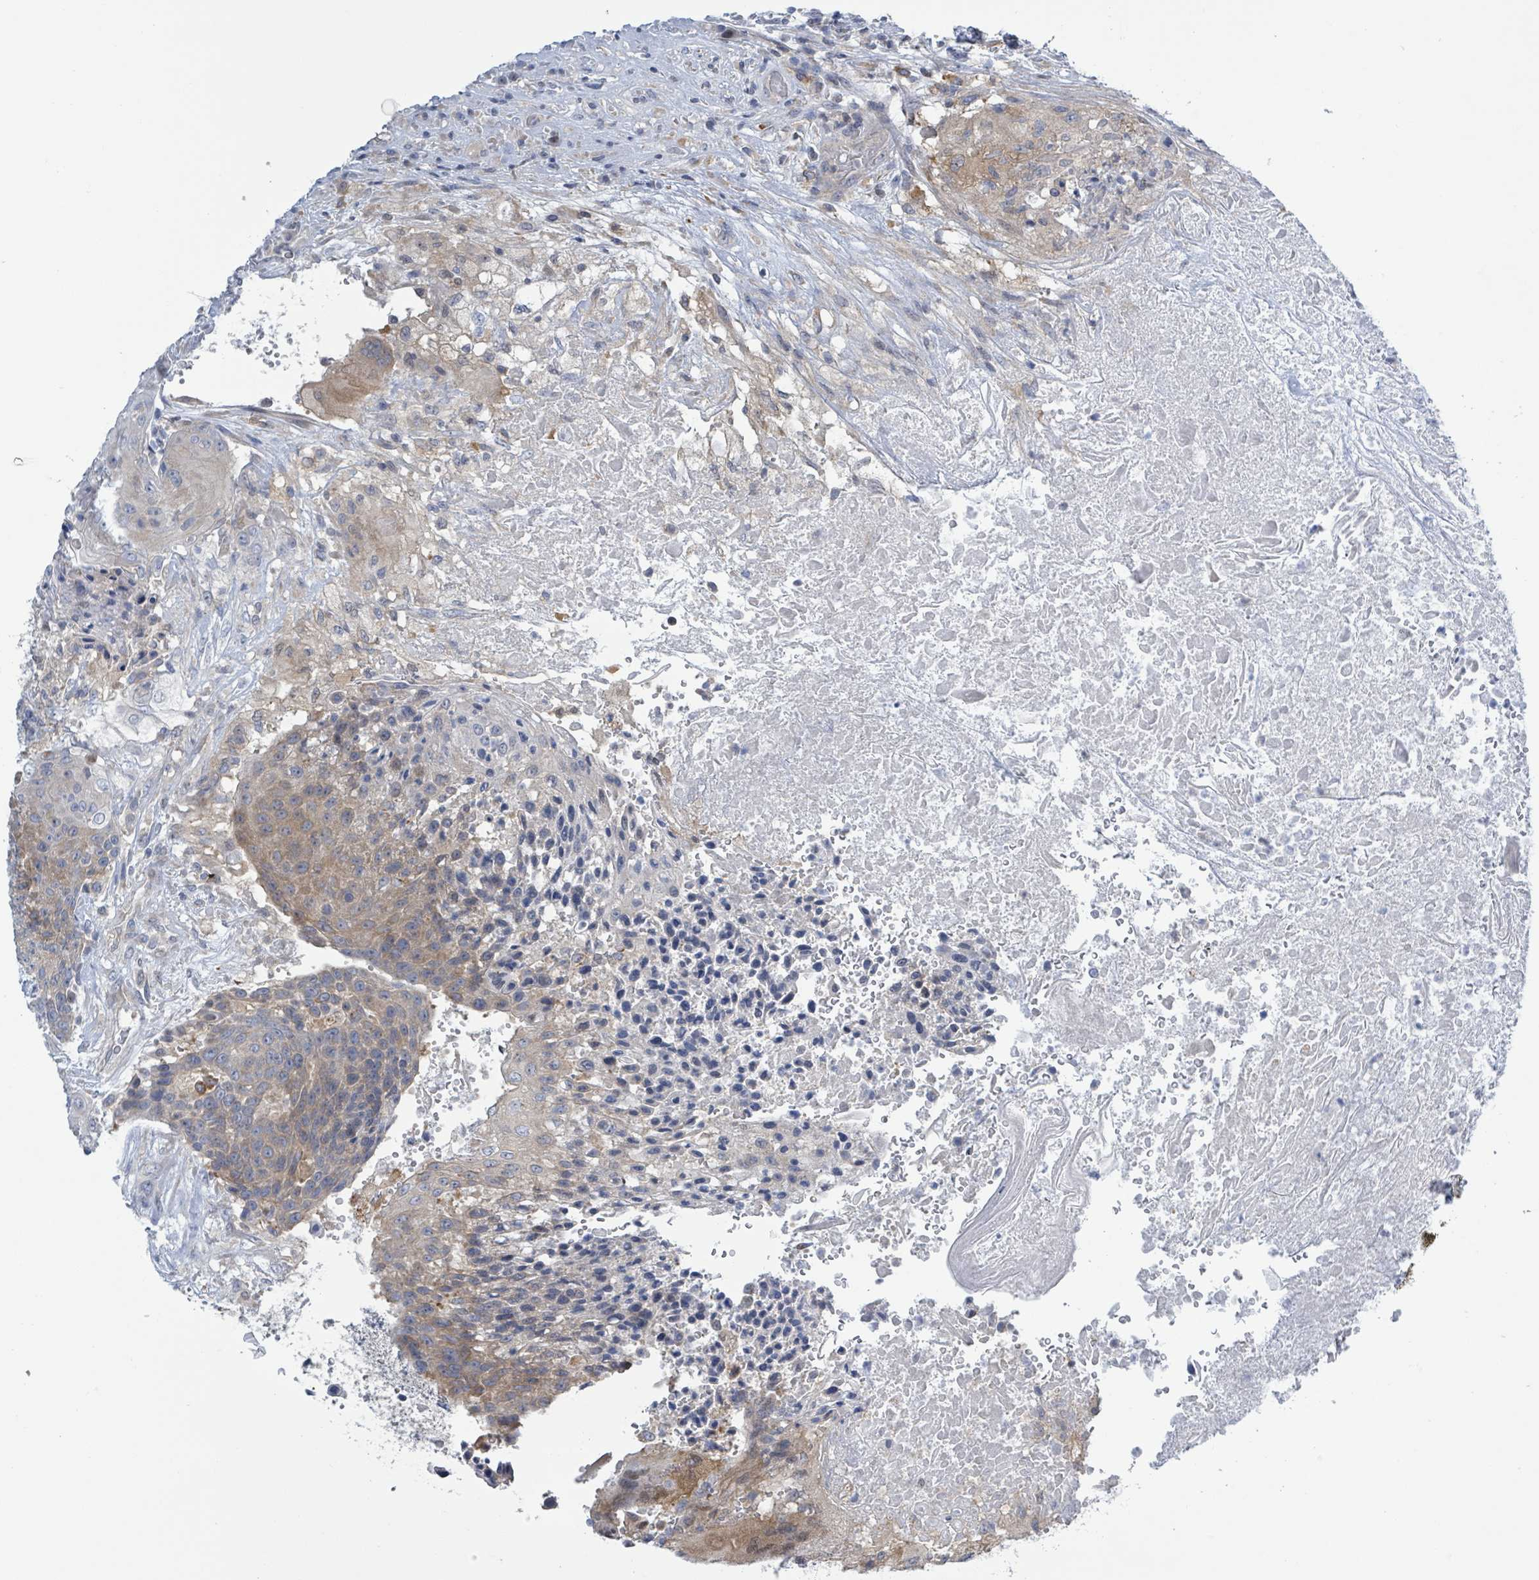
{"staining": {"intensity": "weak", "quantity": "<25%", "location": "cytoplasmic/membranous"}, "tissue": "urothelial cancer", "cell_type": "Tumor cells", "image_type": "cancer", "snomed": [{"axis": "morphology", "description": "Urothelial carcinoma, High grade"}, {"axis": "topography", "description": "Urinary bladder"}], "caption": "Tumor cells are negative for protein expression in human urothelial cancer.", "gene": "DGKZ", "patient": {"sex": "female", "age": 63}}